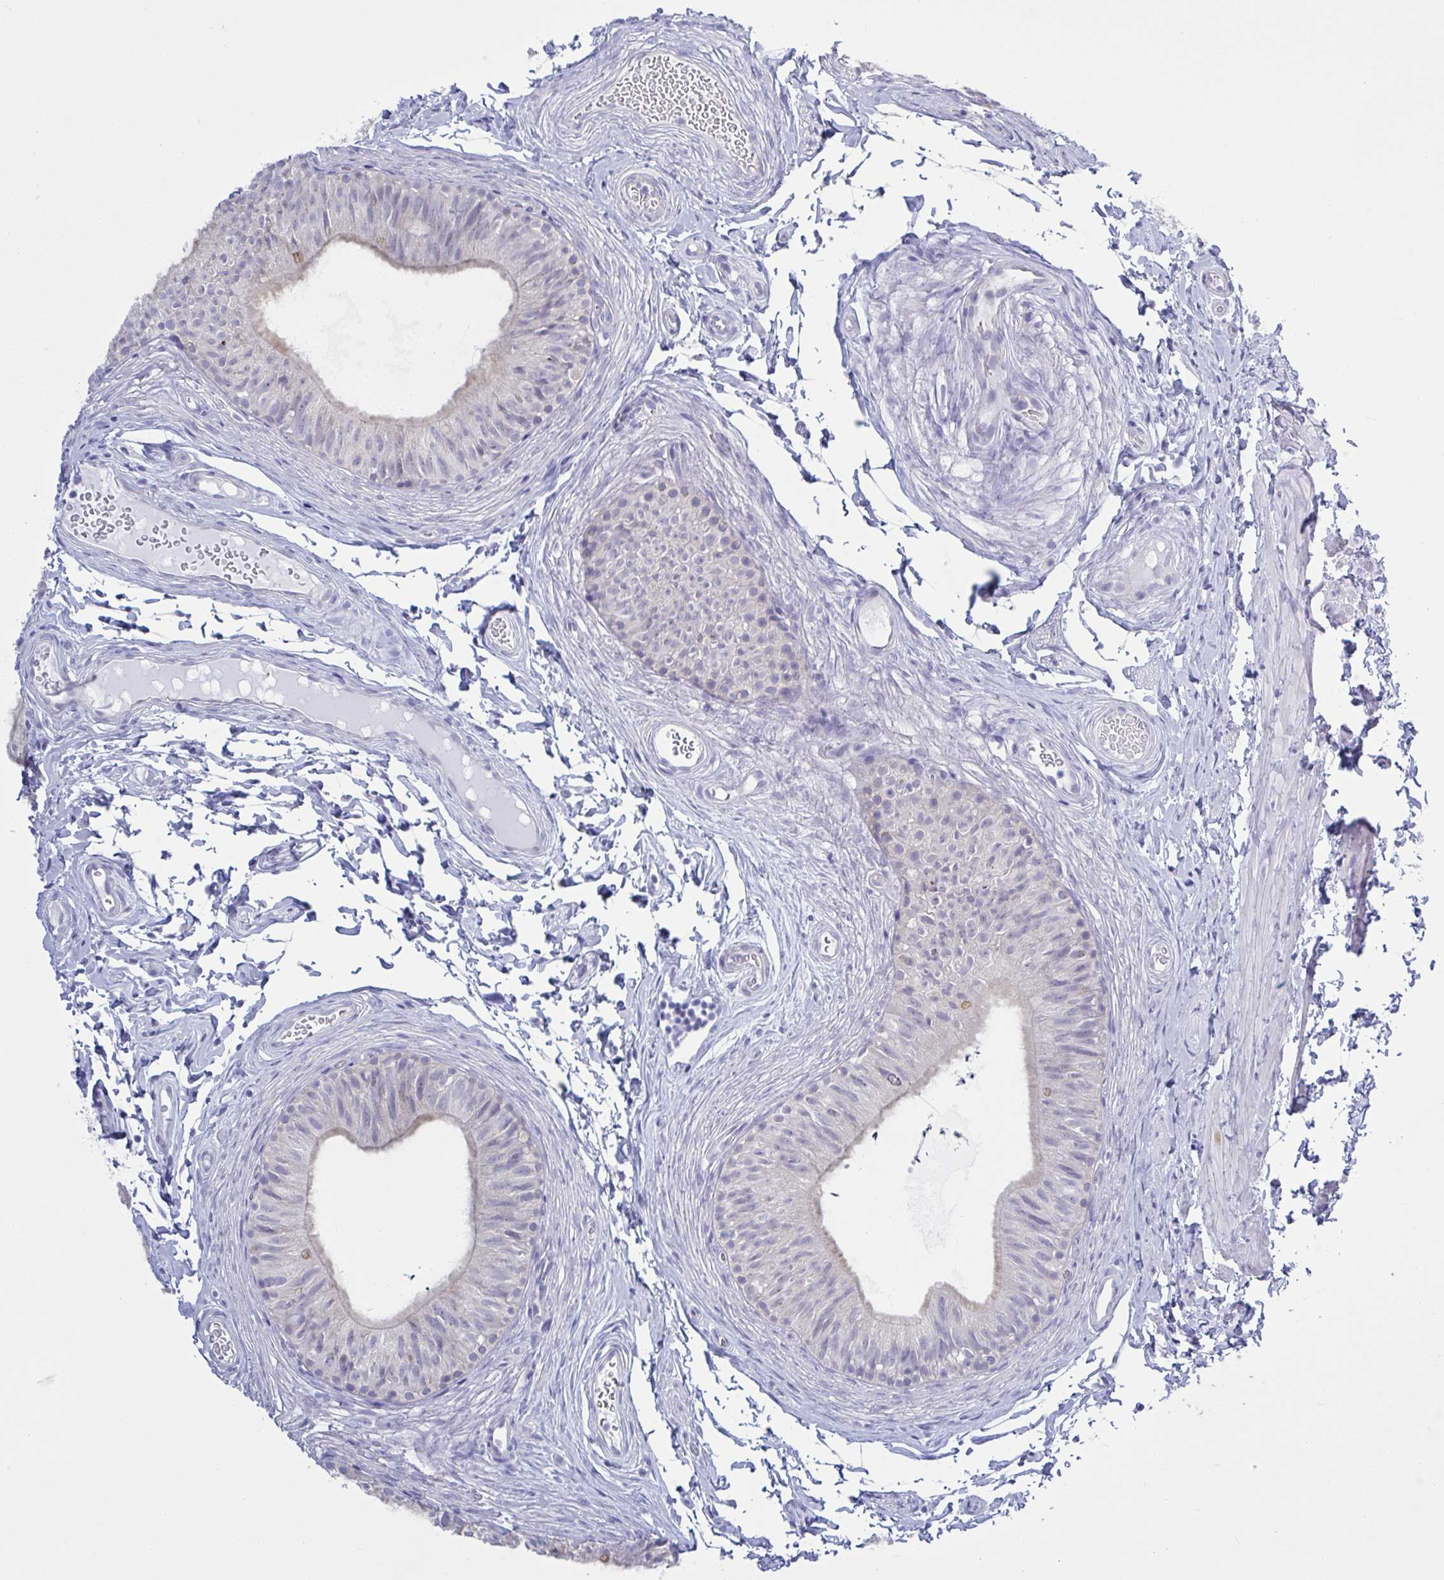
{"staining": {"intensity": "negative", "quantity": "none", "location": "none"}, "tissue": "epididymis", "cell_type": "Glandular cells", "image_type": "normal", "snomed": [{"axis": "morphology", "description": "Normal tissue, NOS"}, {"axis": "topography", "description": "Epididymis, spermatic cord, NOS"}, {"axis": "topography", "description": "Epididymis"}, {"axis": "topography", "description": "Peripheral nerve tissue"}], "caption": "A histopathology image of human epididymis is negative for staining in glandular cells. (DAB (3,3'-diaminobenzidine) IHC visualized using brightfield microscopy, high magnification).", "gene": "CHMP5", "patient": {"sex": "male", "age": 29}}